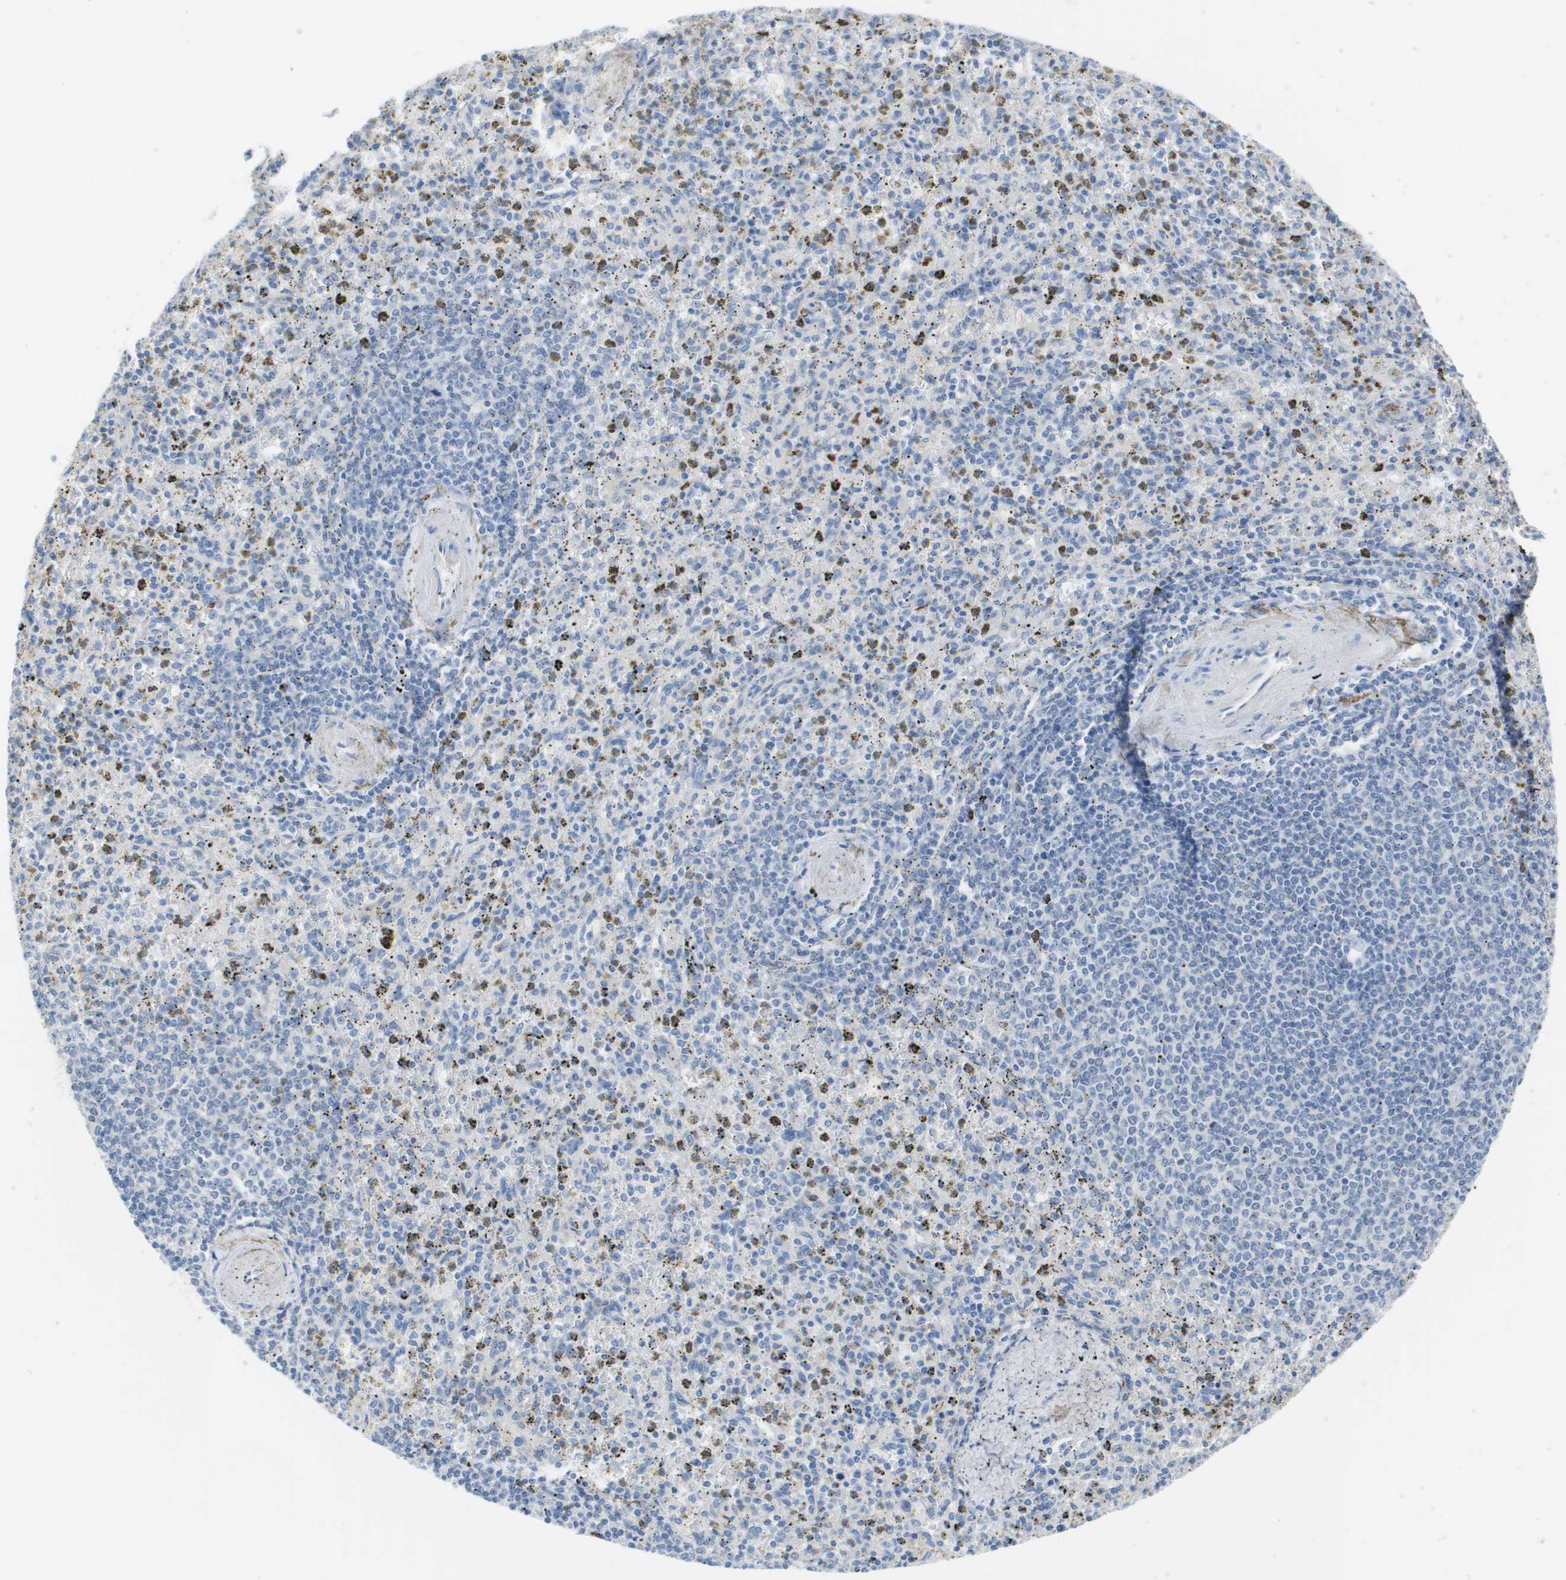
{"staining": {"intensity": "negative", "quantity": "none", "location": "none"}, "tissue": "spleen", "cell_type": "Cells in red pulp", "image_type": "normal", "snomed": [{"axis": "morphology", "description": "Normal tissue, NOS"}, {"axis": "topography", "description": "Spleen"}], "caption": "This is an immunohistochemistry (IHC) histopathology image of unremarkable spleen. There is no positivity in cells in red pulp.", "gene": "MYL3", "patient": {"sex": "male", "age": 72}}